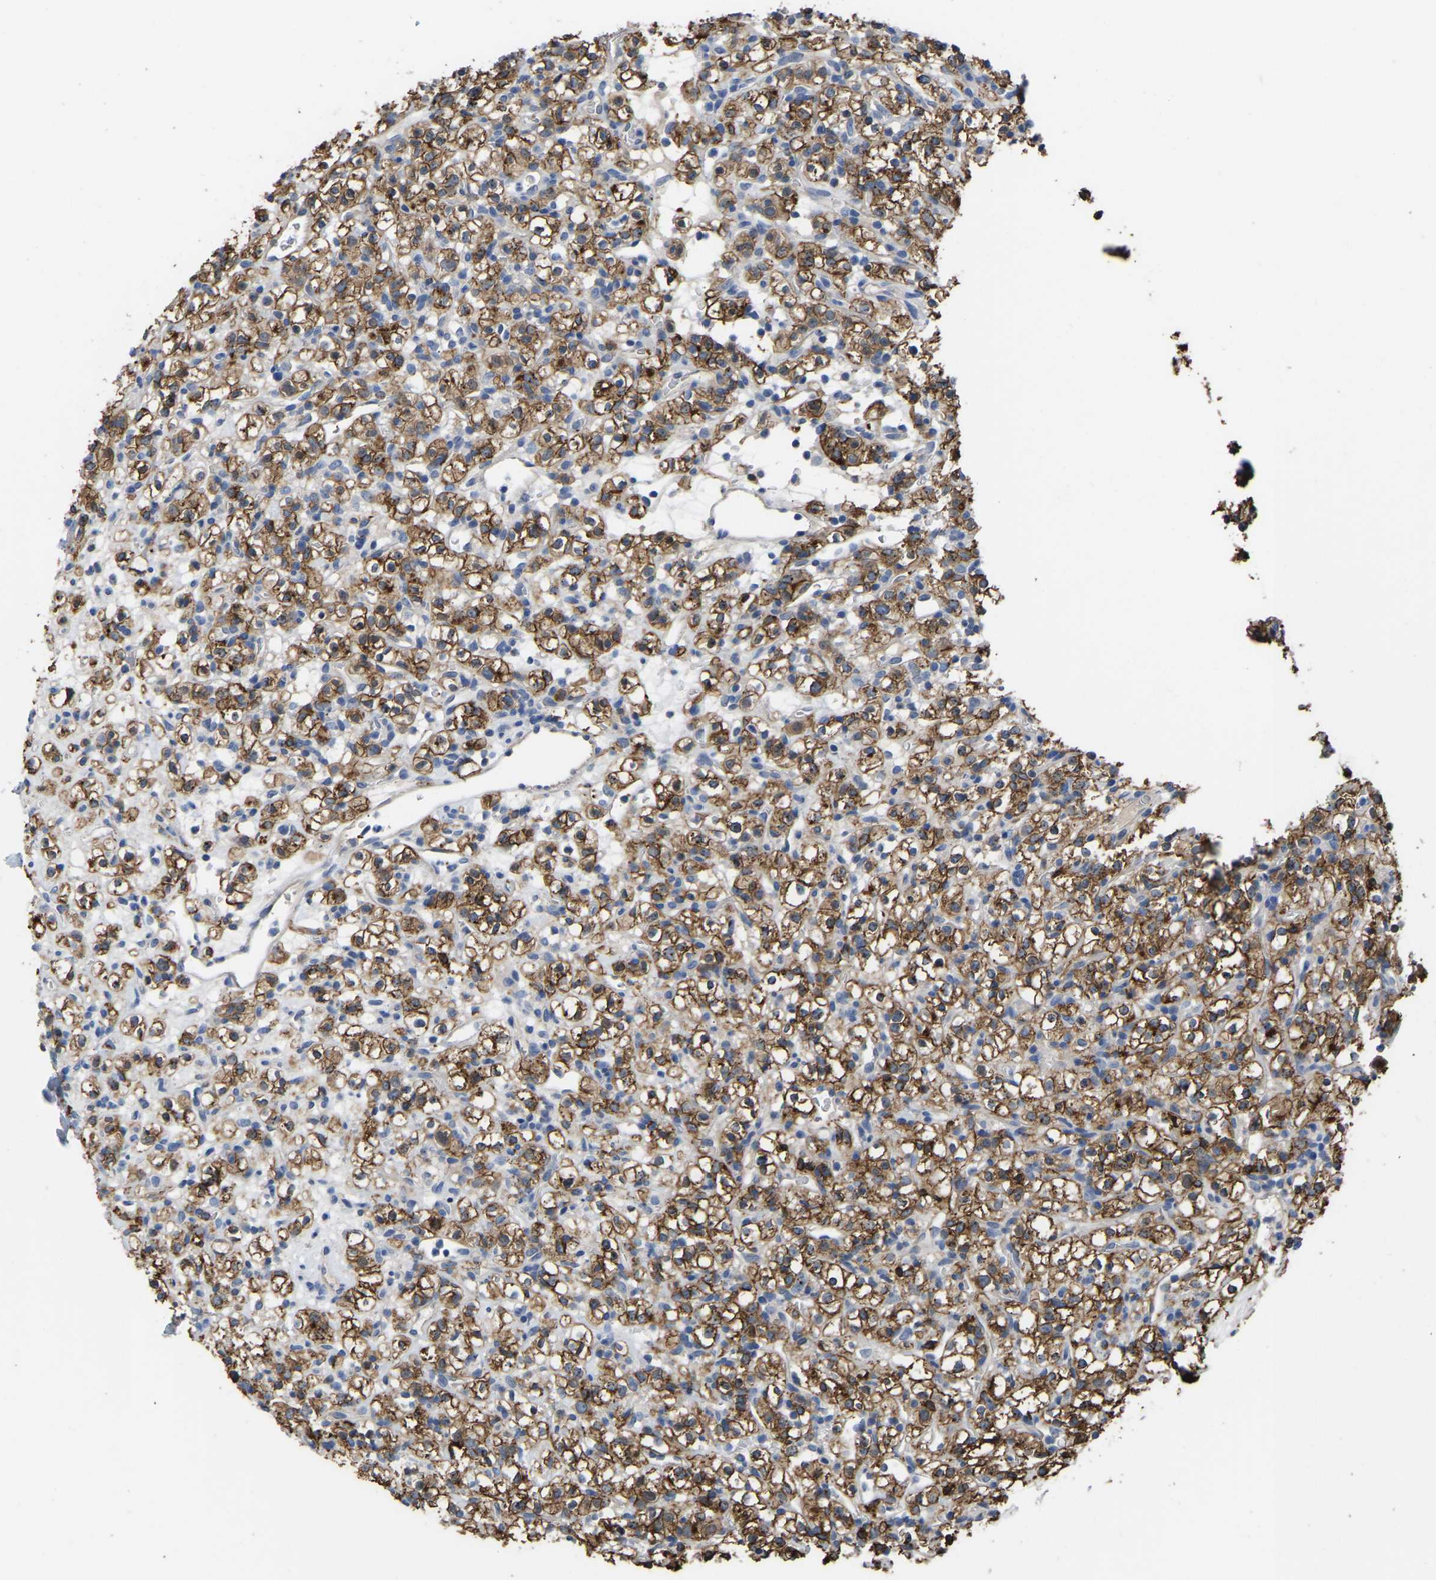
{"staining": {"intensity": "strong", "quantity": ">75%", "location": "cytoplasmic/membranous"}, "tissue": "renal cancer", "cell_type": "Tumor cells", "image_type": "cancer", "snomed": [{"axis": "morphology", "description": "Normal tissue, NOS"}, {"axis": "morphology", "description": "Adenocarcinoma, NOS"}, {"axis": "topography", "description": "Kidney"}], "caption": "Protein staining of adenocarcinoma (renal) tissue demonstrates strong cytoplasmic/membranous positivity in about >75% of tumor cells. (DAB (3,3'-diaminobenzidine) IHC, brown staining for protein, blue staining for nuclei).", "gene": "ZNF449", "patient": {"sex": "female", "age": 72}}